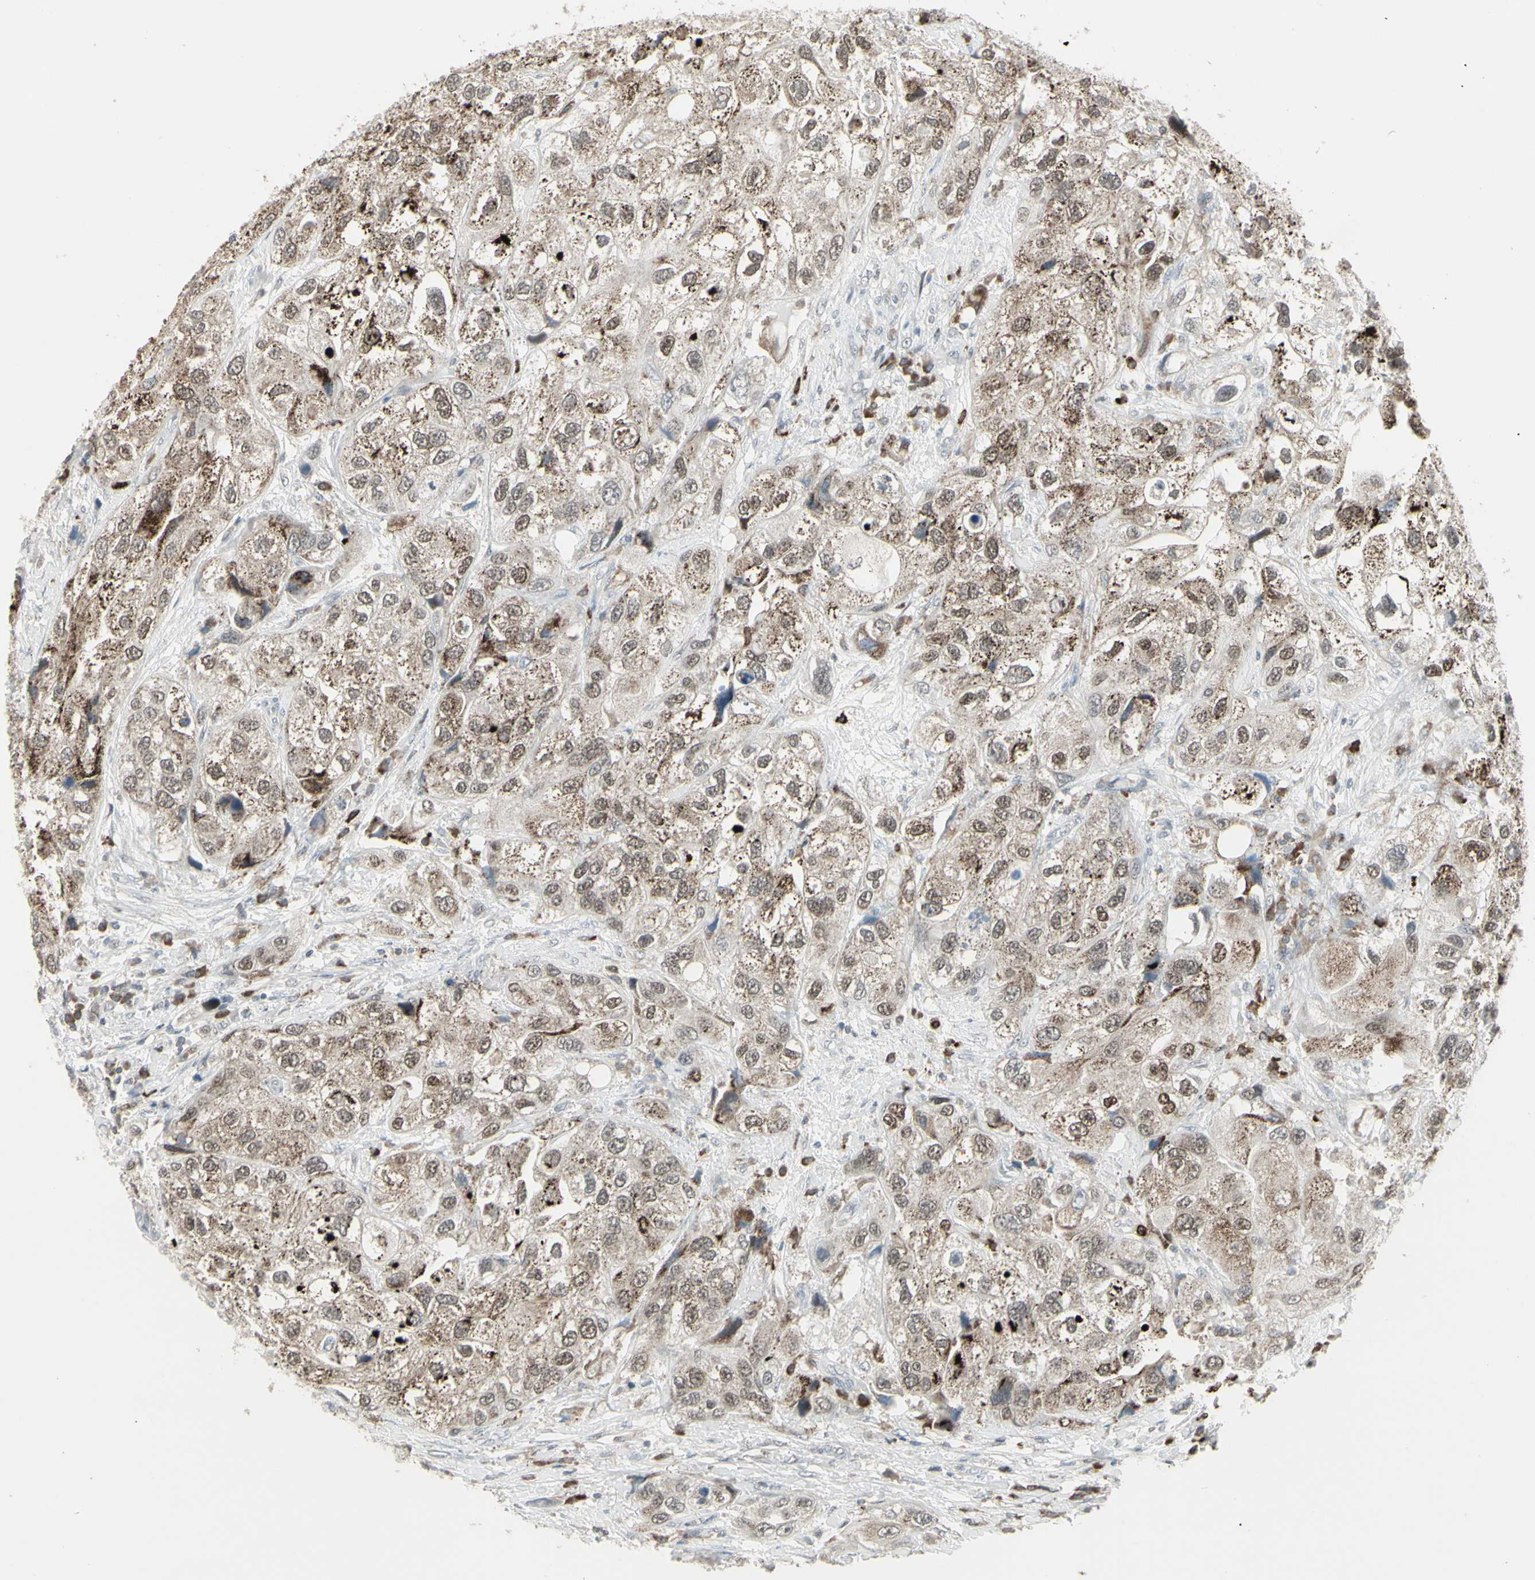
{"staining": {"intensity": "moderate", "quantity": "25%-75%", "location": "cytoplasmic/membranous,nuclear"}, "tissue": "urothelial cancer", "cell_type": "Tumor cells", "image_type": "cancer", "snomed": [{"axis": "morphology", "description": "Urothelial carcinoma, High grade"}, {"axis": "topography", "description": "Urinary bladder"}], "caption": "Moderate cytoplasmic/membranous and nuclear protein expression is appreciated in approximately 25%-75% of tumor cells in urothelial cancer. (DAB = brown stain, brightfield microscopy at high magnification).", "gene": "SAMSN1", "patient": {"sex": "female", "age": 64}}